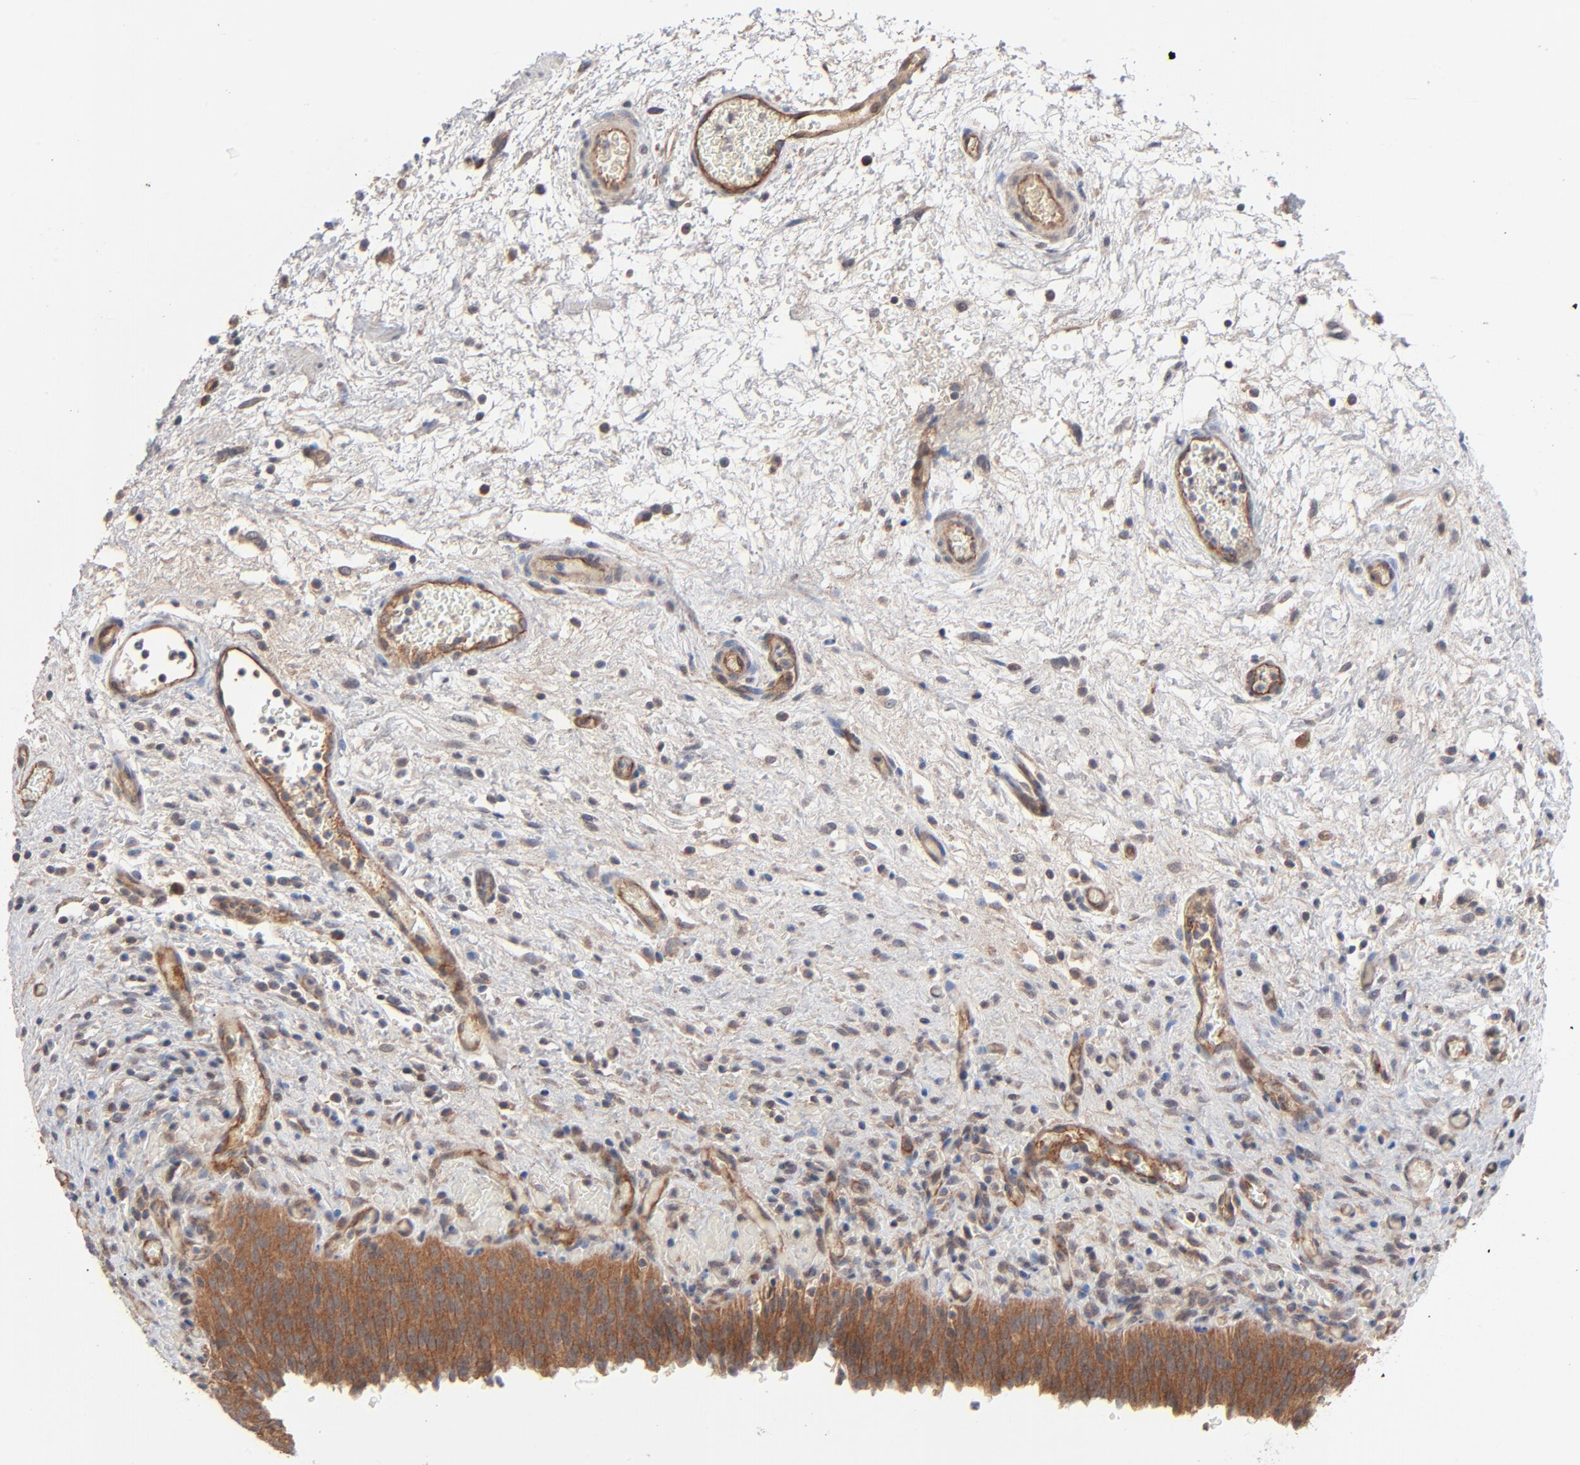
{"staining": {"intensity": "moderate", "quantity": ">75%", "location": "cytoplasmic/membranous"}, "tissue": "urinary bladder", "cell_type": "Urothelial cells", "image_type": "normal", "snomed": [{"axis": "morphology", "description": "Normal tissue, NOS"}, {"axis": "topography", "description": "Urinary bladder"}], "caption": "The photomicrograph displays staining of normal urinary bladder, revealing moderate cytoplasmic/membranous protein expression (brown color) within urothelial cells. (DAB (3,3'-diaminobenzidine) = brown stain, brightfield microscopy at high magnification).", "gene": "ABLIM3", "patient": {"sex": "male", "age": 51}}